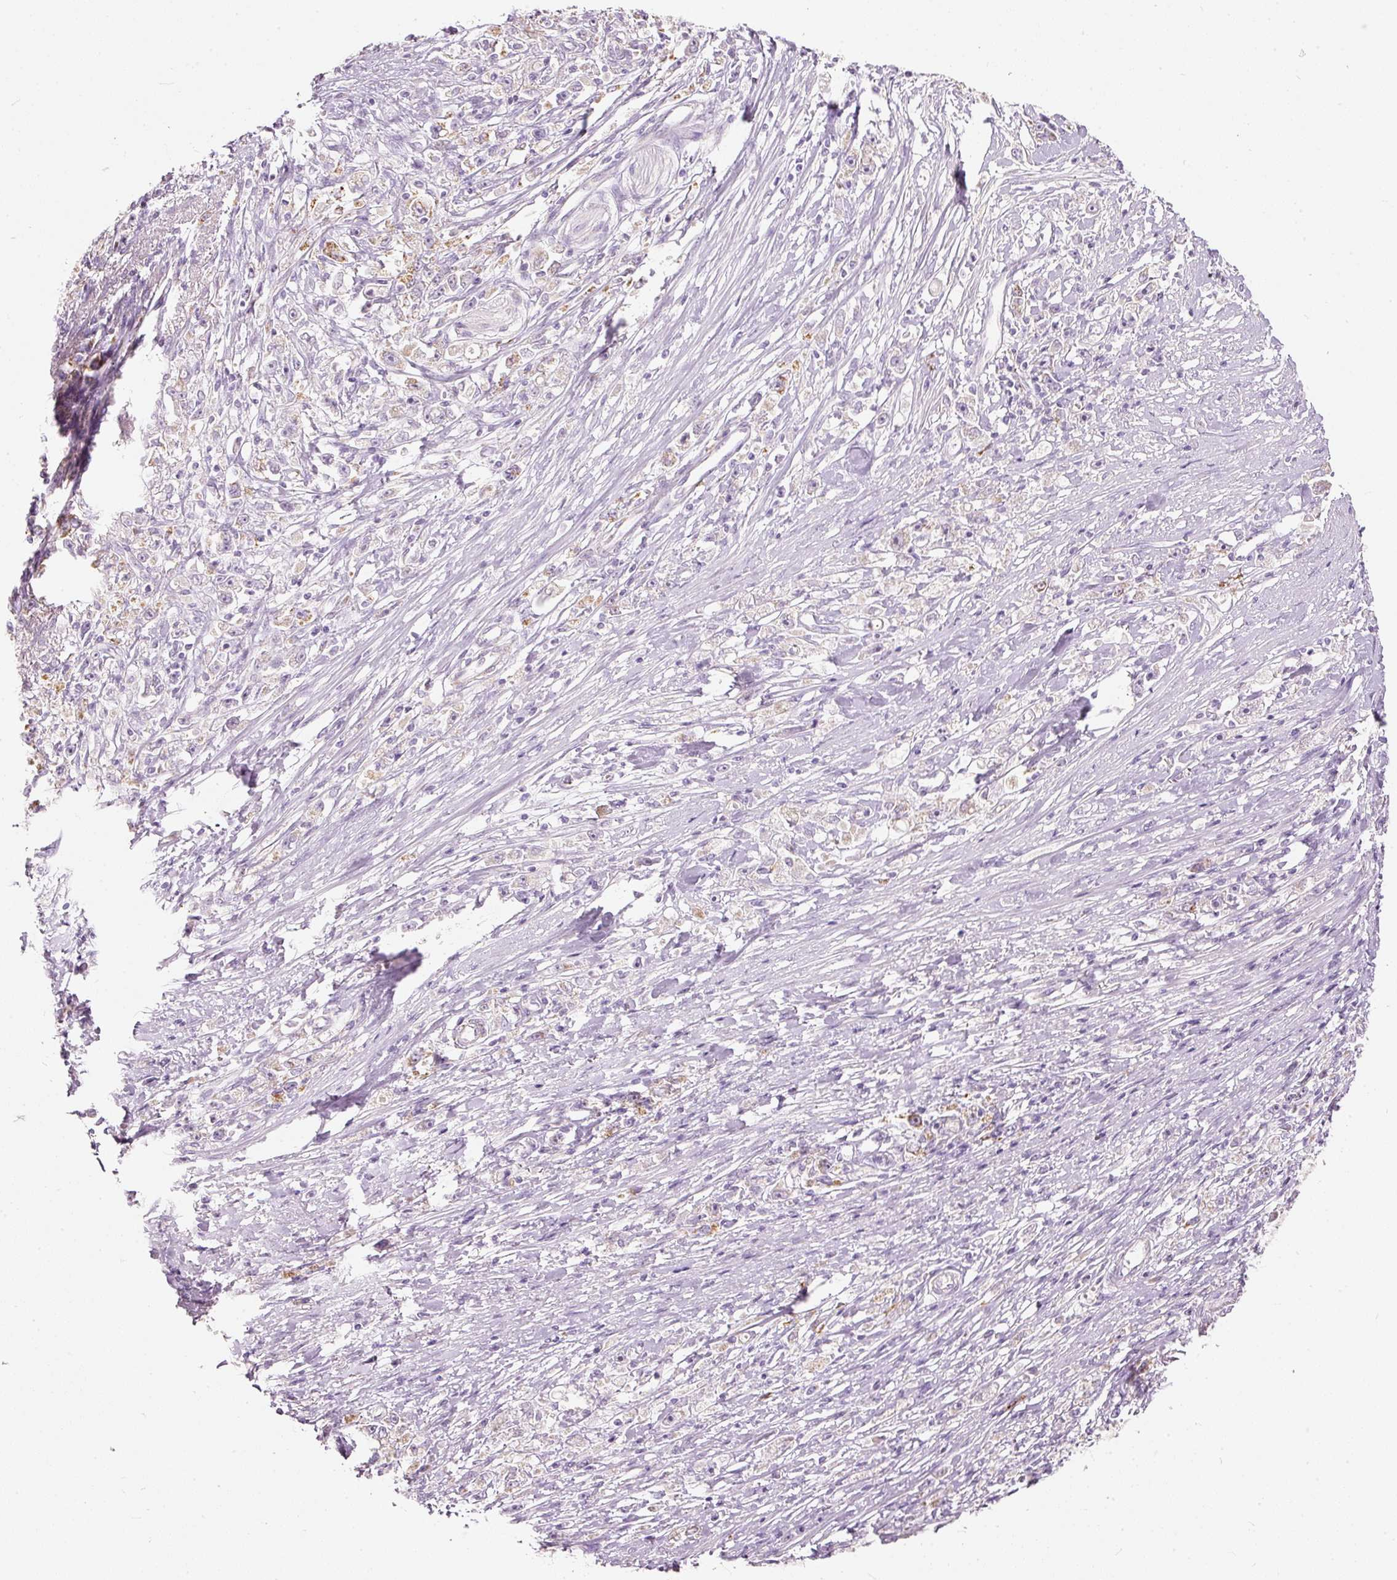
{"staining": {"intensity": "negative", "quantity": "none", "location": "none"}, "tissue": "stomach cancer", "cell_type": "Tumor cells", "image_type": "cancer", "snomed": [{"axis": "morphology", "description": "Adenocarcinoma, NOS"}, {"axis": "topography", "description": "Stomach"}], "caption": "A photomicrograph of human stomach cancer (adenocarcinoma) is negative for staining in tumor cells. The staining is performed using DAB (3,3'-diaminobenzidine) brown chromogen with nuclei counter-stained in using hematoxylin.", "gene": "MTHFD2", "patient": {"sex": "female", "age": 59}}